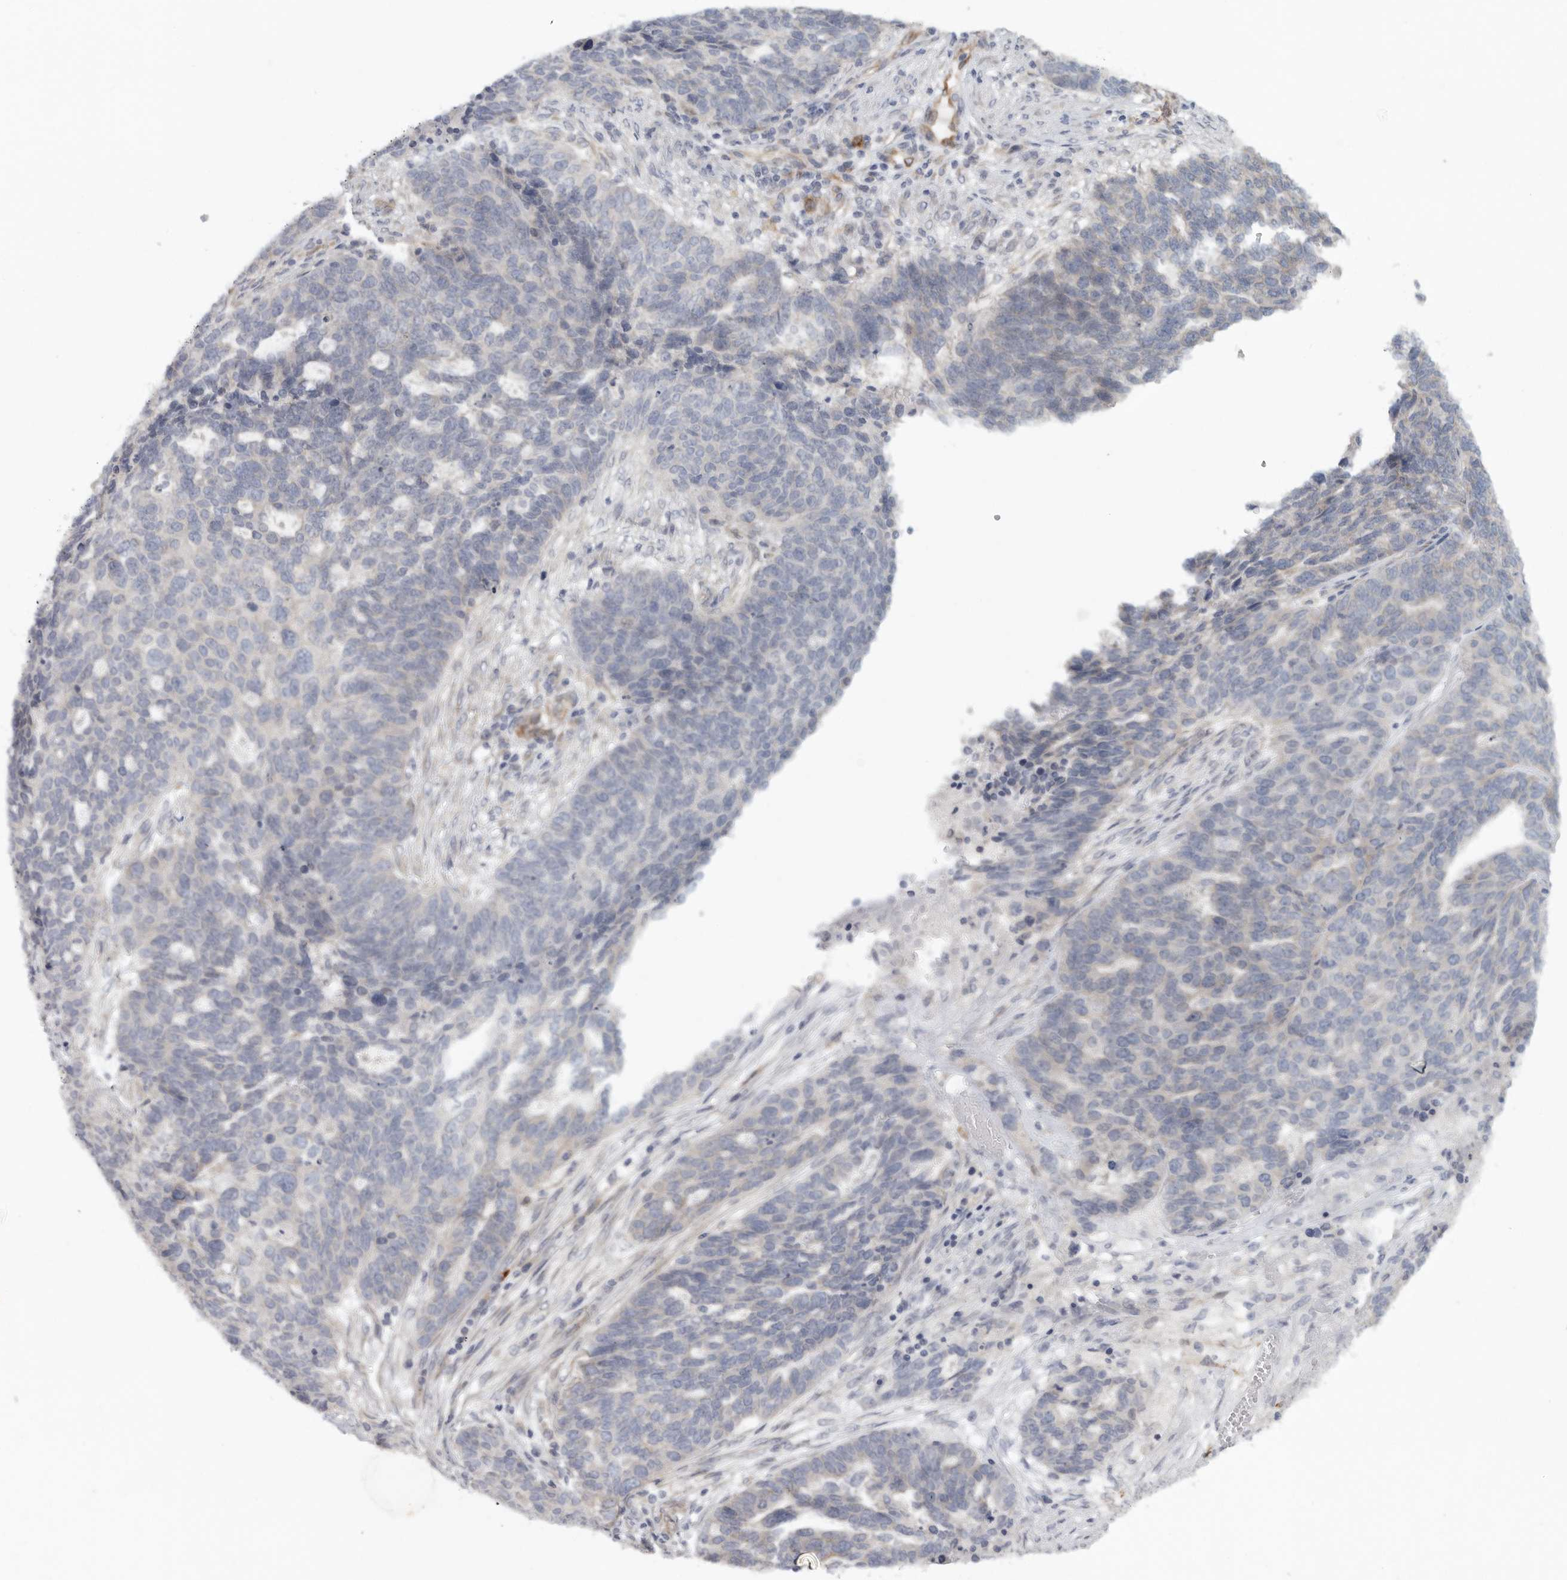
{"staining": {"intensity": "negative", "quantity": "none", "location": "none"}, "tissue": "ovarian cancer", "cell_type": "Tumor cells", "image_type": "cancer", "snomed": [{"axis": "morphology", "description": "Cystadenocarcinoma, serous, NOS"}, {"axis": "topography", "description": "Ovary"}], "caption": "A high-resolution photomicrograph shows IHC staining of ovarian cancer, which displays no significant expression in tumor cells.", "gene": "BCAP29", "patient": {"sex": "female", "age": 59}}